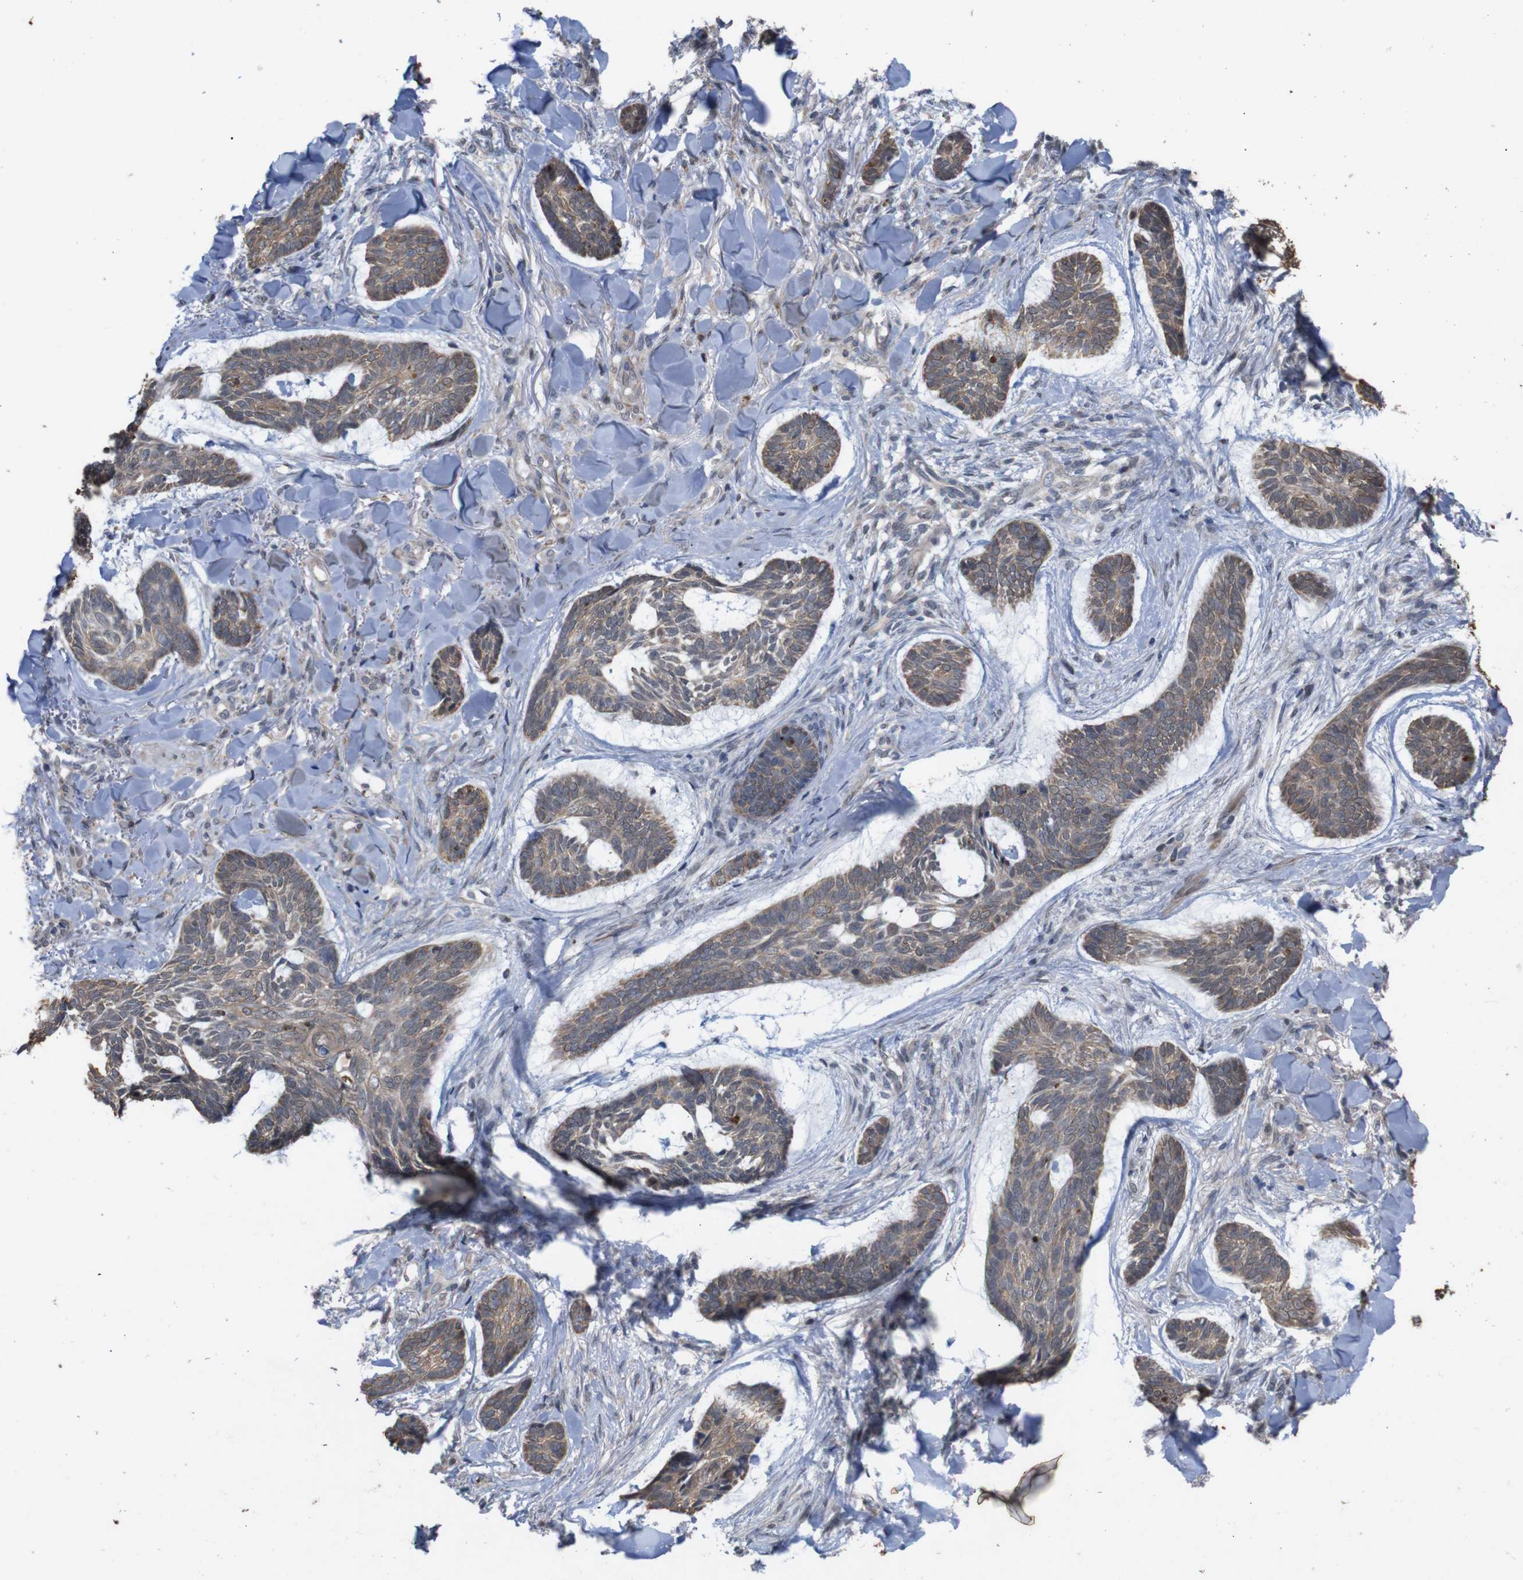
{"staining": {"intensity": "moderate", "quantity": ">75%", "location": "cytoplasmic/membranous"}, "tissue": "skin cancer", "cell_type": "Tumor cells", "image_type": "cancer", "snomed": [{"axis": "morphology", "description": "Basal cell carcinoma"}, {"axis": "topography", "description": "Skin"}], "caption": "A brown stain labels moderate cytoplasmic/membranous expression of a protein in skin cancer (basal cell carcinoma) tumor cells.", "gene": "ATP7B", "patient": {"sex": "male", "age": 43}}